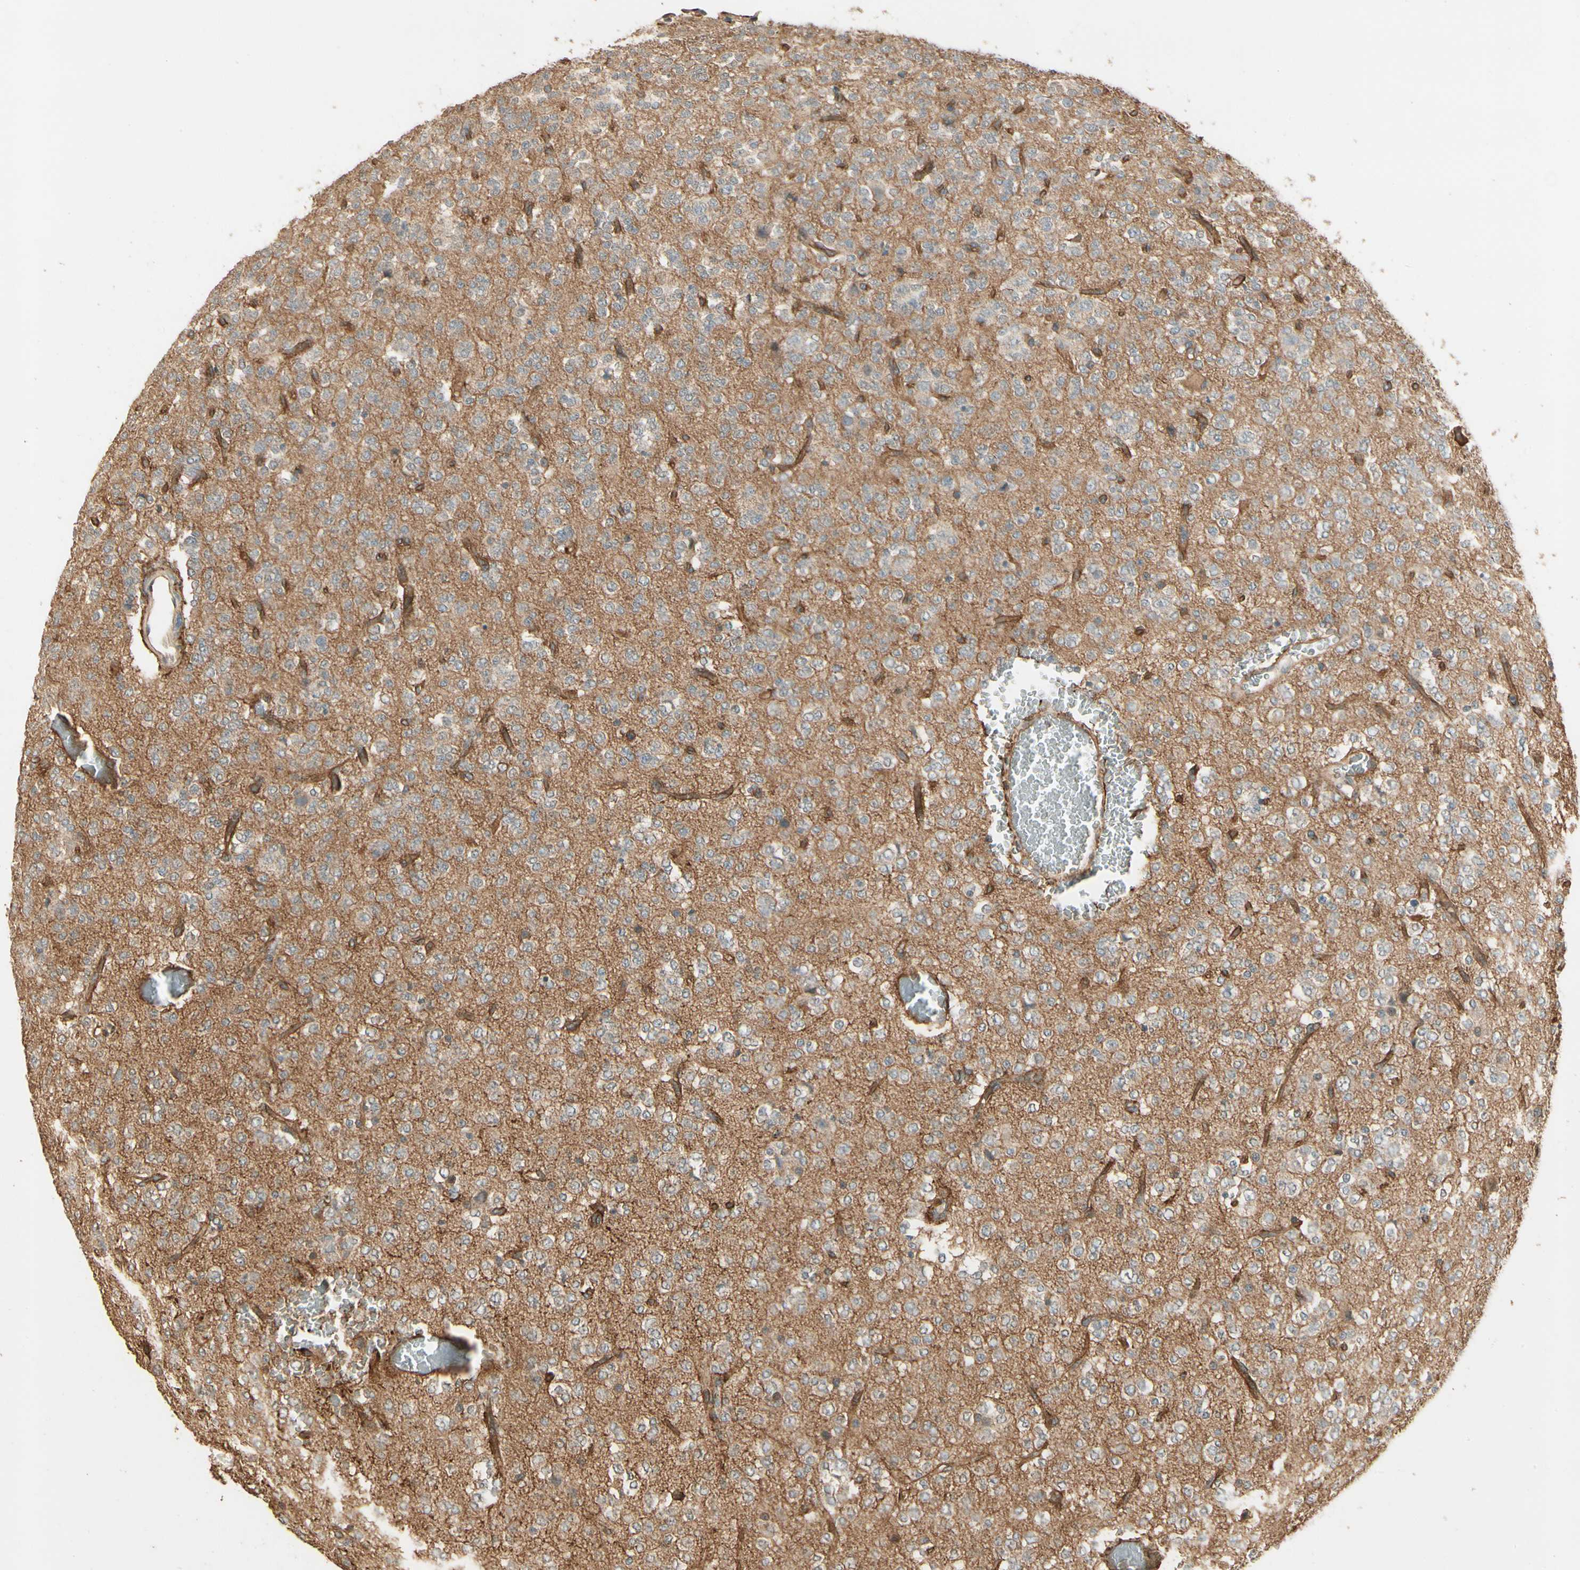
{"staining": {"intensity": "negative", "quantity": "none", "location": "none"}, "tissue": "glioma", "cell_type": "Tumor cells", "image_type": "cancer", "snomed": [{"axis": "morphology", "description": "Glioma, malignant, Low grade"}, {"axis": "topography", "description": "Brain"}], "caption": "A micrograph of human glioma is negative for staining in tumor cells.", "gene": "RNF180", "patient": {"sex": "male", "age": 38}}